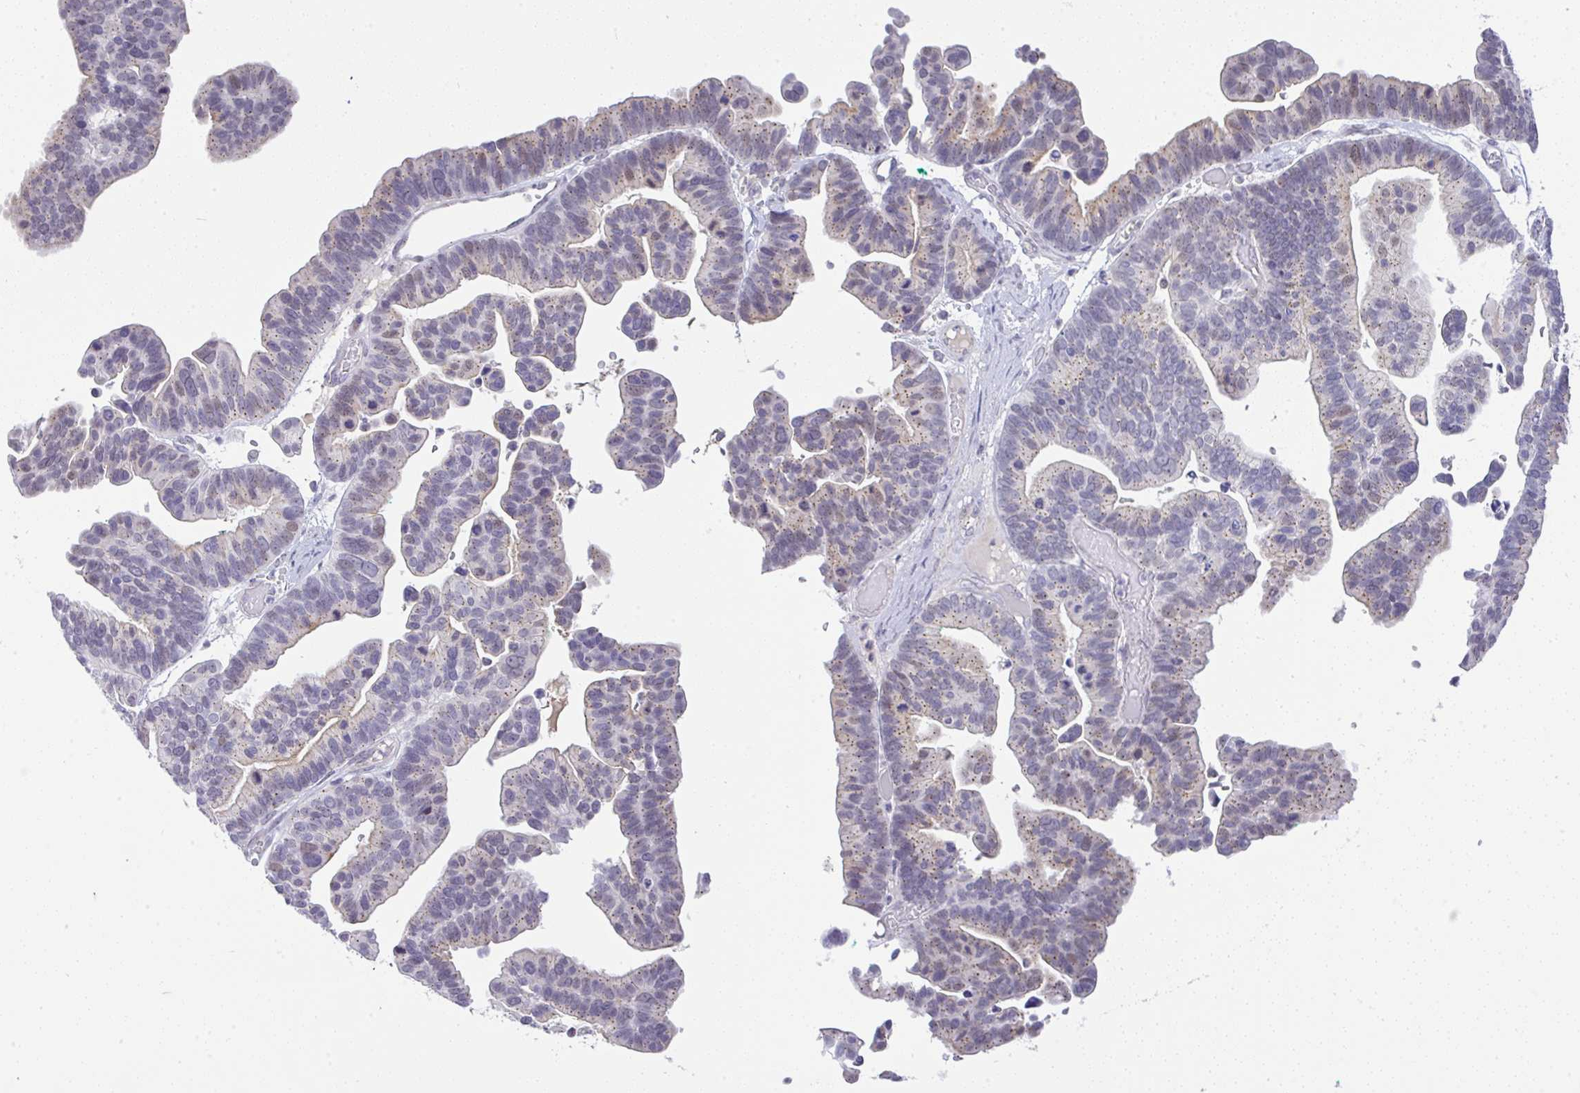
{"staining": {"intensity": "weak", "quantity": "25%-75%", "location": "cytoplasmic/membranous"}, "tissue": "ovarian cancer", "cell_type": "Tumor cells", "image_type": "cancer", "snomed": [{"axis": "morphology", "description": "Cystadenocarcinoma, serous, NOS"}, {"axis": "topography", "description": "Ovary"}], "caption": "IHC histopathology image of human serous cystadenocarcinoma (ovarian) stained for a protein (brown), which exhibits low levels of weak cytoplasmic/membranous positivity in about 25%-75% of tumor cells.", "gene": "FAM177A1", "patient": {"sex": "female", "age": 56}}